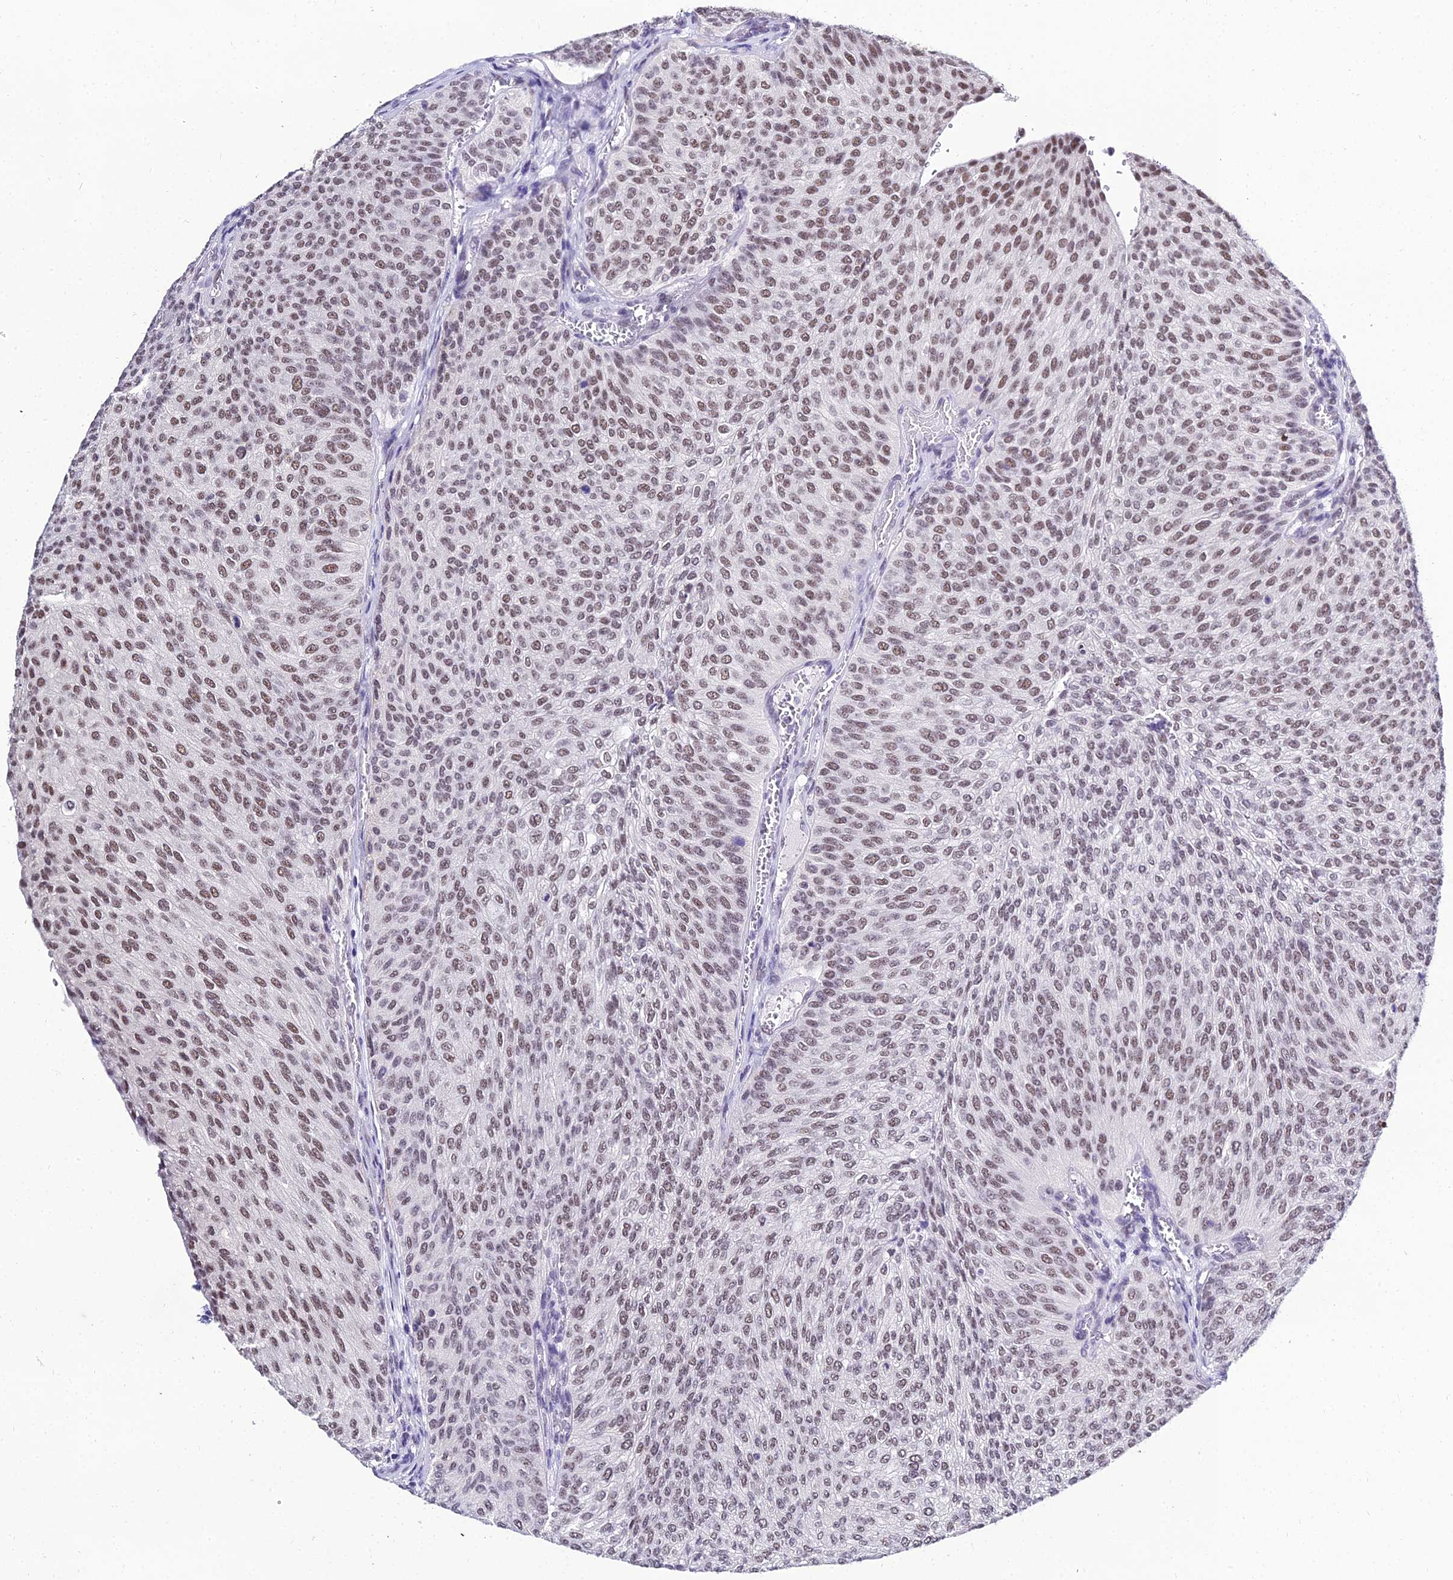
{"staining": {"intensity": "moderate", "quantity": "25%-75%", "location": "nuclear"}, "tissue": "urothelial cancer", "cell_type": "Tumor cells", "image_type": "cancer", "snomed": [{"axis": "morphology", "description": "Urothelial carcinoma, High grade"}, {"axis": "topography", "description": "Urinary bladder"}], "caption": "Tumor cells display medium levels of moderate nuclear expression in about 25%-75% of cells in human urothelial carcinoma (high-grade). (DAB = brown stain, brightfield microscopy at high magnification).", "gene": "PPP4R2", "patient": {"sex": "female", "age": 79}}